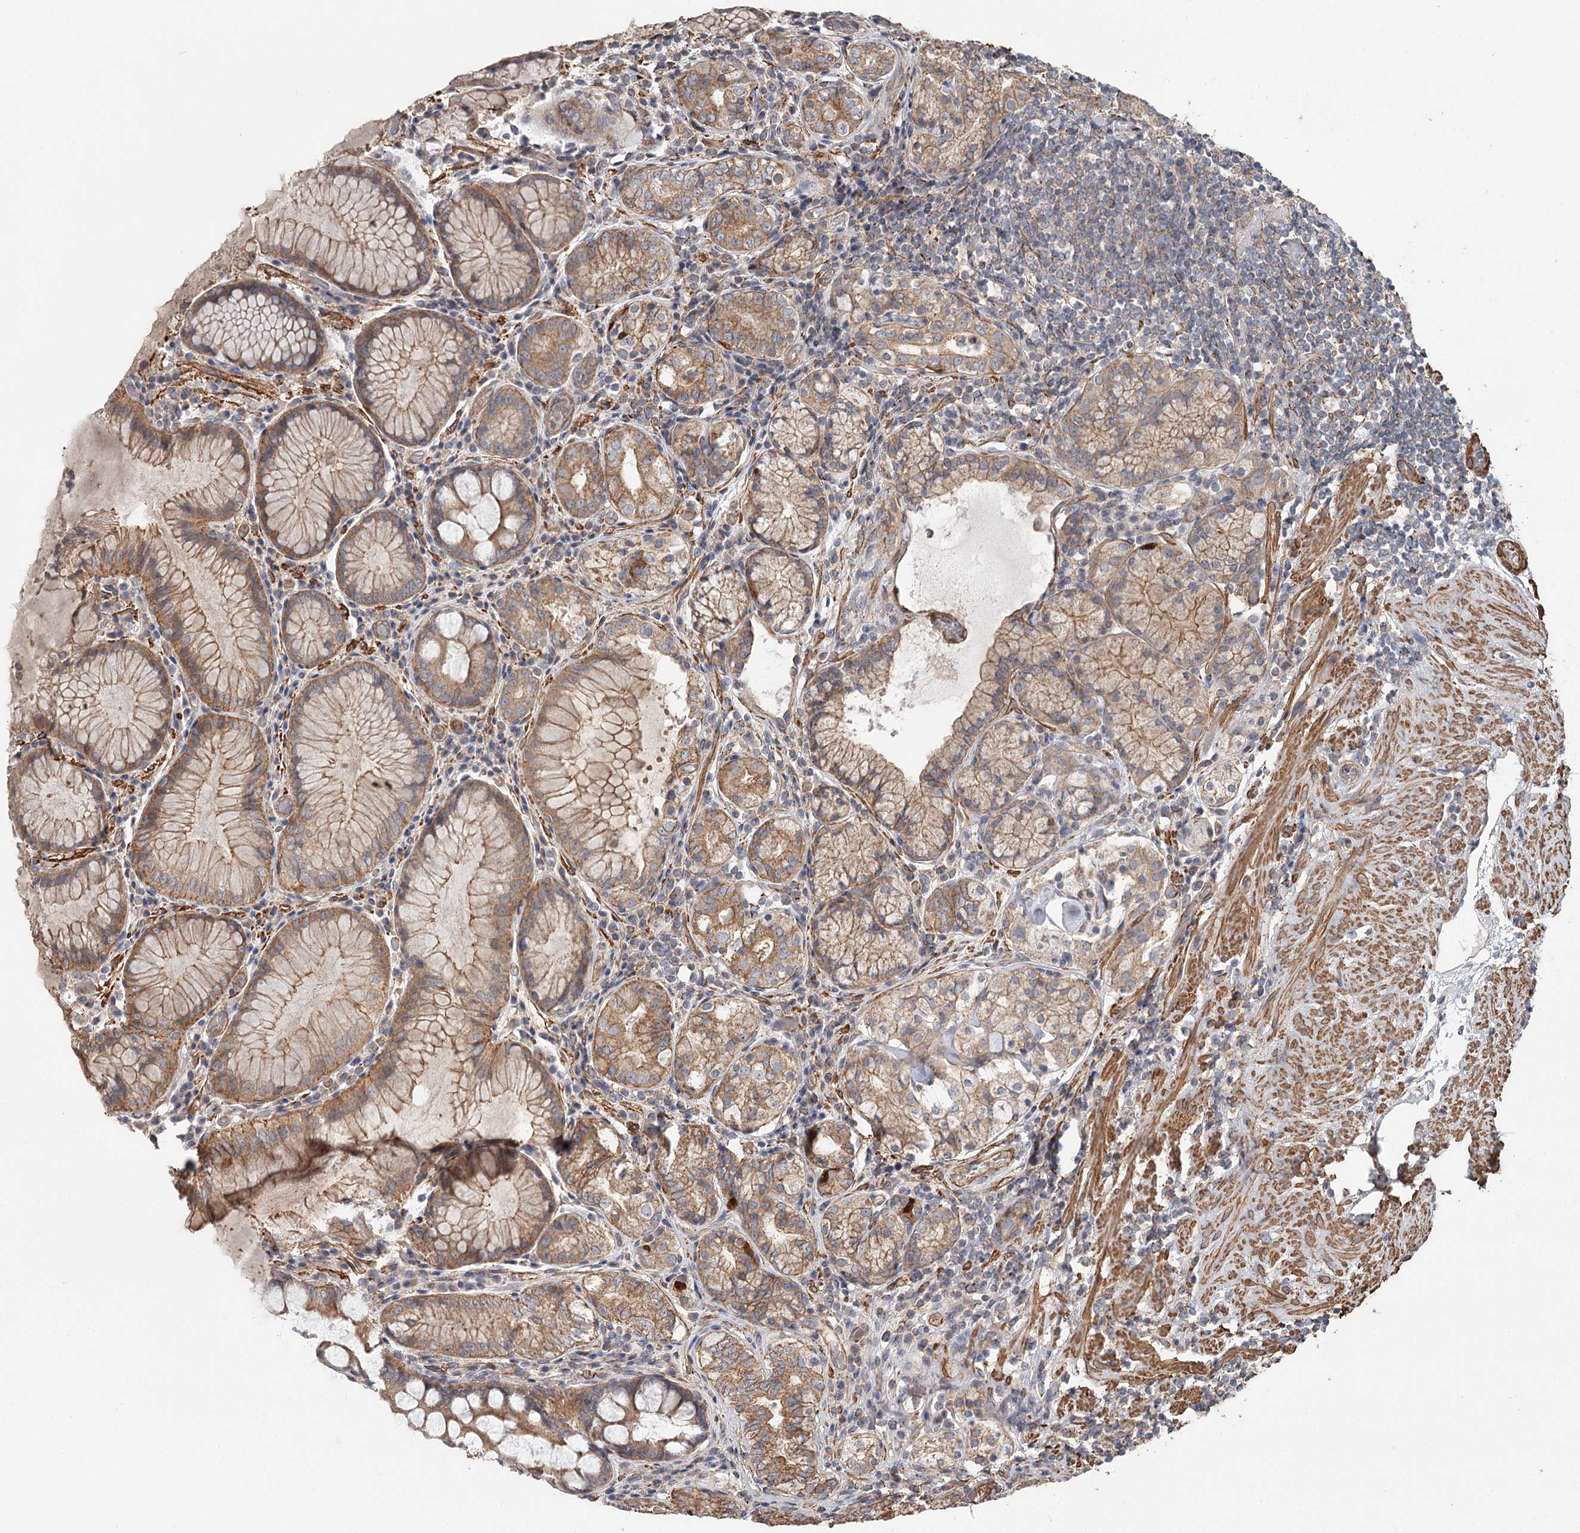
{"staining": {"intensity": "moderate", "quantity": ">75%", "location": "cytoplasmic/membranous"}, "tissue": "stomach", "cell_type": "Glandular cells", "image_type": "normal", "snomed": [{"axis": "morphology", "description": "Normal tissue, NOS"}, {"axis": "topography", "description": "Stomach, upper"}, {"axis": "topography", "description": "Stomach, lower"}], "caption": "Glandular cells show medium levels of moderate cytoplasmic/membranous positivity in approximately >75% of cells in normal human stomach.", "gene": "DHRS9", "patient": {"sex": "female", "age": 76}}